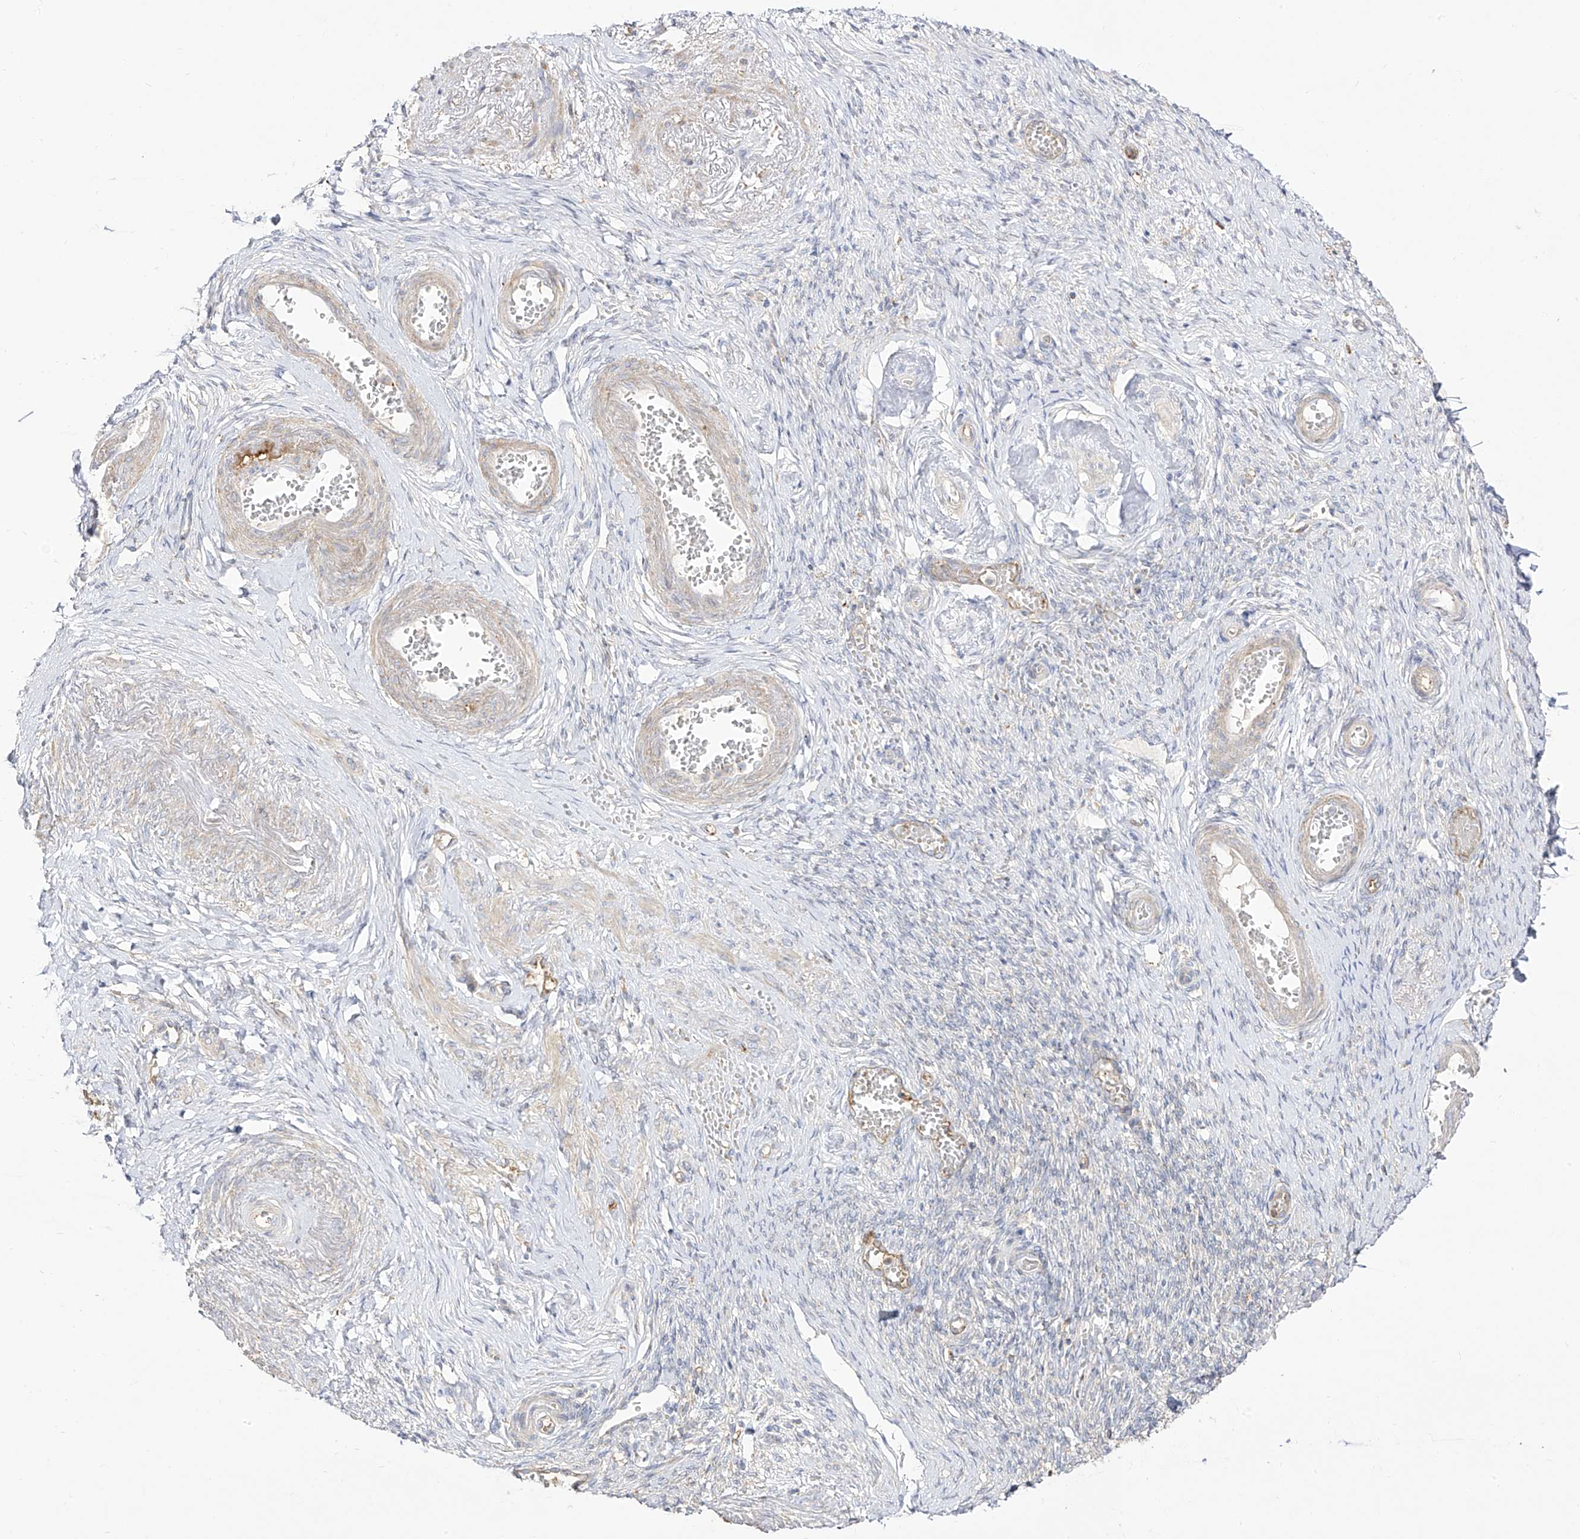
{"staining": {"intensity": "negative", "quantity": "none", "location": "none"}, "tissue": "adipose tissue", "cell_type": "Adipocytes", "image_type": "normal", "snomed": [{"axis": "morphology", "description": "Normal tissue, NOS"}, {"axis": "topography", "description": "Vascular tissue"}, {"axis": "topography", "description": "Fallopian tube"}, {"axis": "topography", "description": "Ovary"}], "caption": "Adipocytes are negative for brown protein staining in benign adipose tissue. Brightfield microscopy of IHC stained with DAB (3,3'-diaminobenzidine) (brown) and hematoxylin (blue), captured at high magnification.", "gene": "ZGRF1", "patient": {"sex": "female", "age": 67}}